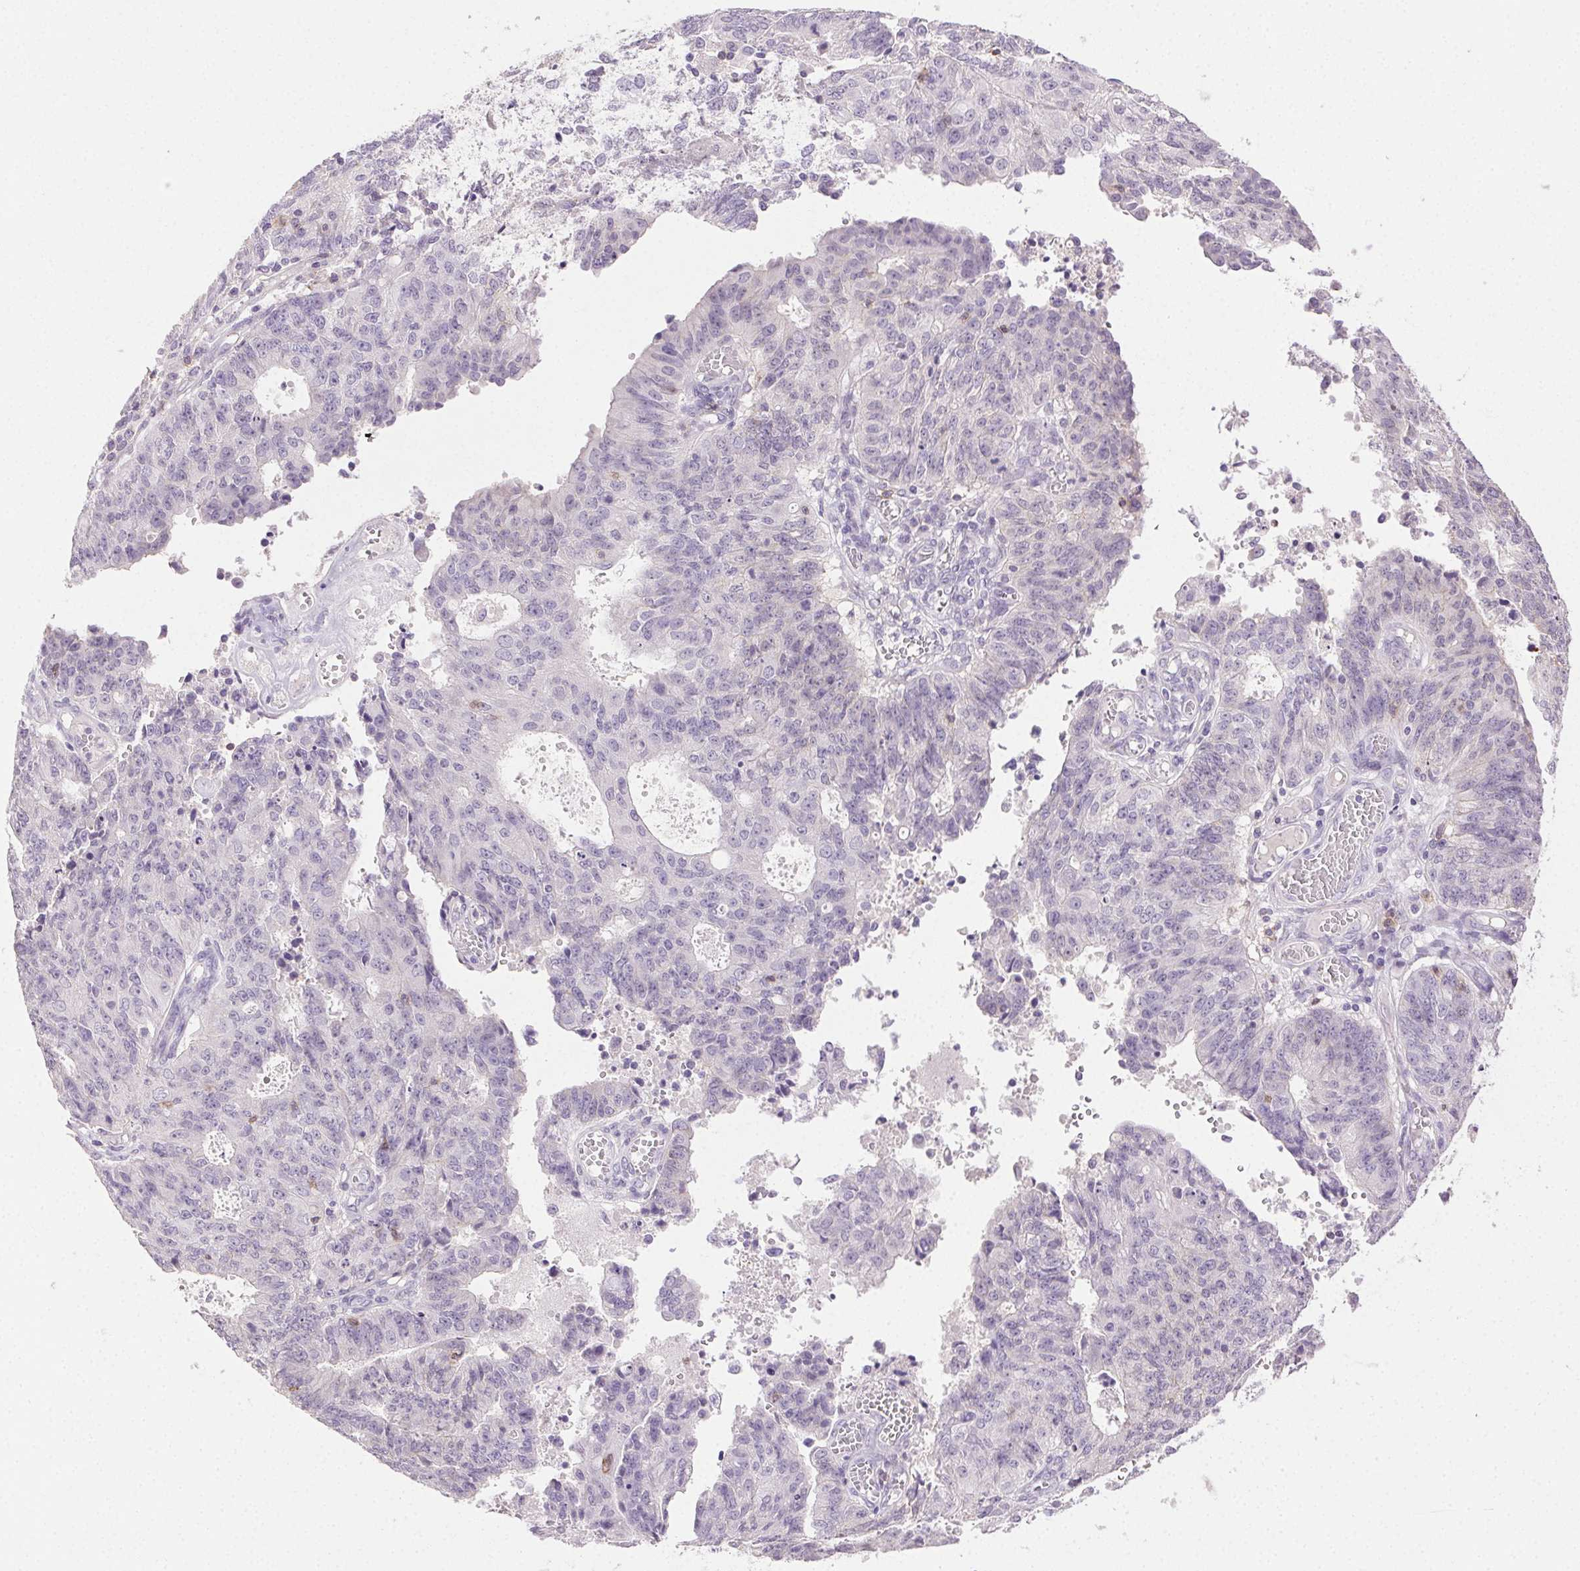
{"staining": {"intensity": "negative", "quantity": "none", "location": "none"}, "tissue": "endometrial cancer", "cell_type": "Tumor cells", "image_type": "cancer", "snomed": [{"axis": "morphology", "description": "Adenocarcinoma, NOS"}, {"axis": "topography", "description": "Endometrium"}], "caption": "Immunohistochemical staining of human adenocarcinoma (endometrial) reveals no significant positivity in tumor cells.", "gene": "AKAP5", "patient": {"sex": "female", "age": 82}}